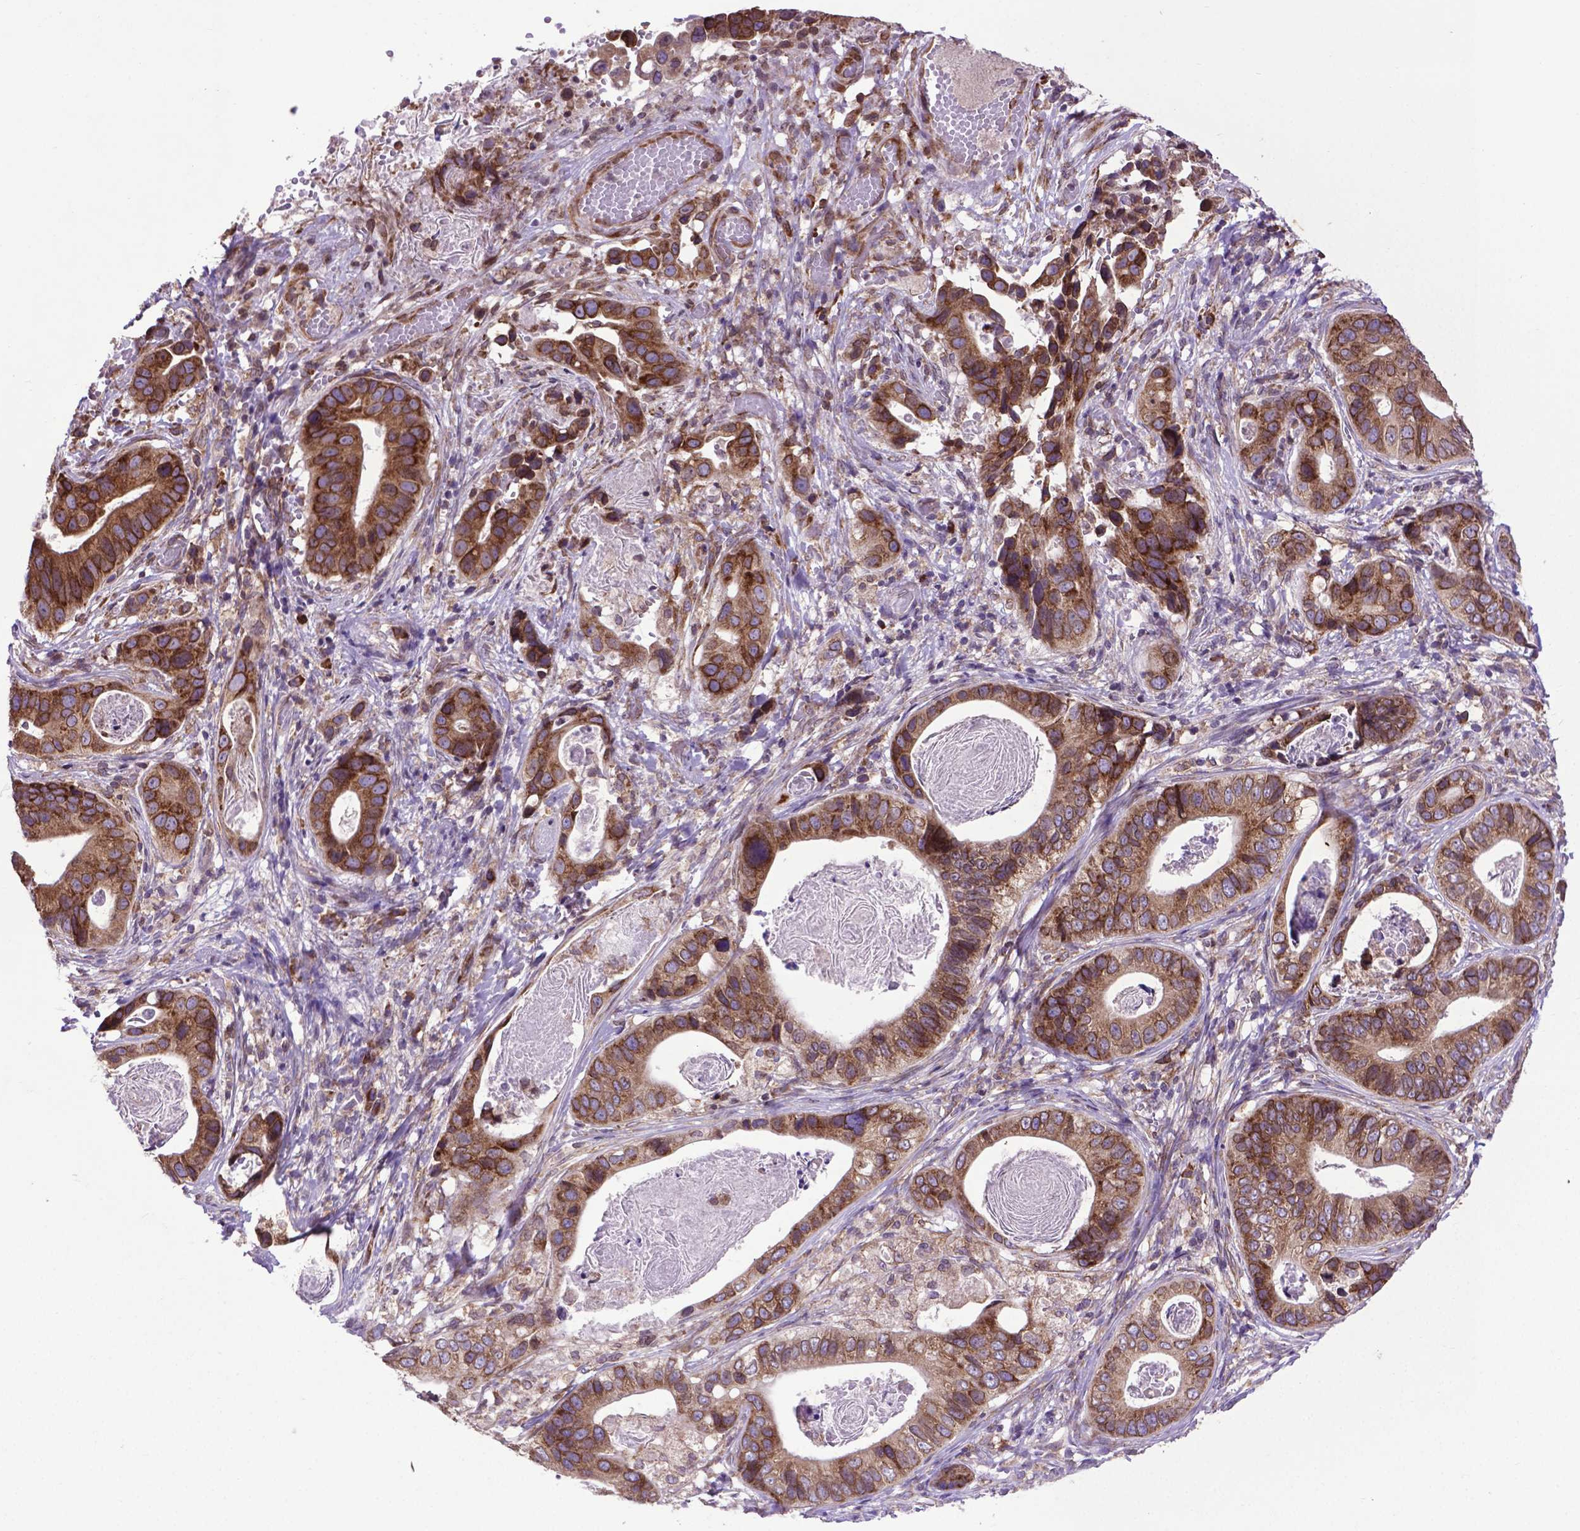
{"staining": {"intensity": "moderate", "quantity": ">75%", "location": "cytoplasmic/membranous"}, "tissue": "stomach cancer", "cell_type": "Tumor cells", "image_type": "cancer", "snomed": [{"axis": "morphology", "description": "Adenocarcinoma, NOS"}, {"axis": "topography", "description": "Stomach"}], "caption": "A histopathology image of human adenocarcinoma (stomach) stained for a protein reveals moderate cytoplasmic/membranous brown staining in tumor cells. The protein is stained brown, and the nuclei are stained in blue (DAB IHC with brightfield microscopy, high magnification).", "gene": "WDR83OS", "patient": {"sex": "male", "age": 84}}